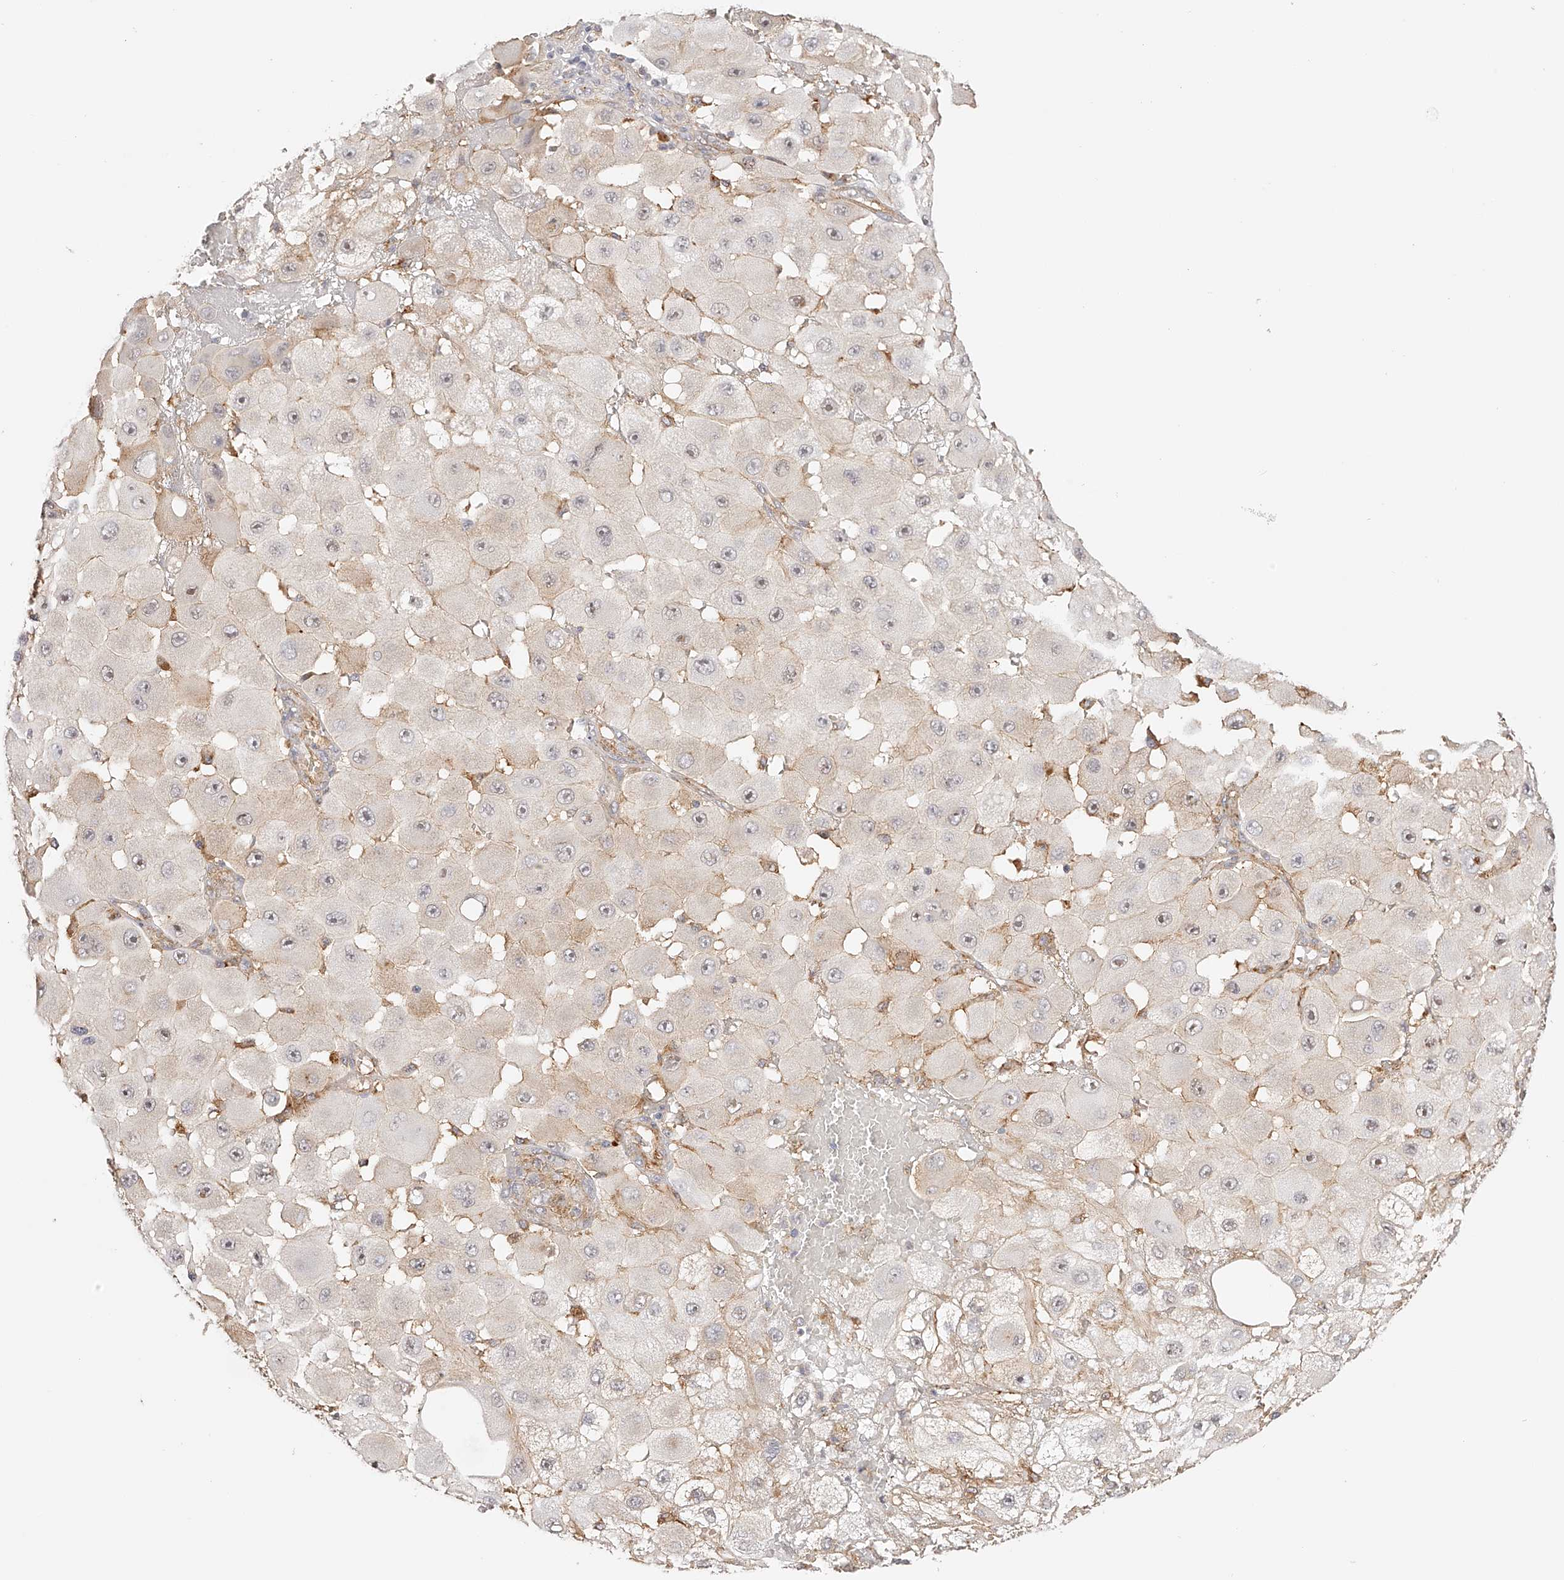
{"staining": {"intensity": "negative", "quantity": "none", "location": "none"}, "tissue": "melanoma", "cell_type": "Tumor cells", "image_type": "cancer", "snomed": [{"axis": "morphology", "description": "Malignant melanoma, NOS"}, {"axis": "topography", "description": "Skin"}], "caption": "IHC histopathology image of human malignant melanoma stained for a protein (brown), which shows no positivity in tumor cells.", "gene": "SYNC", "patient": {"sex": "female", "age": 81}}